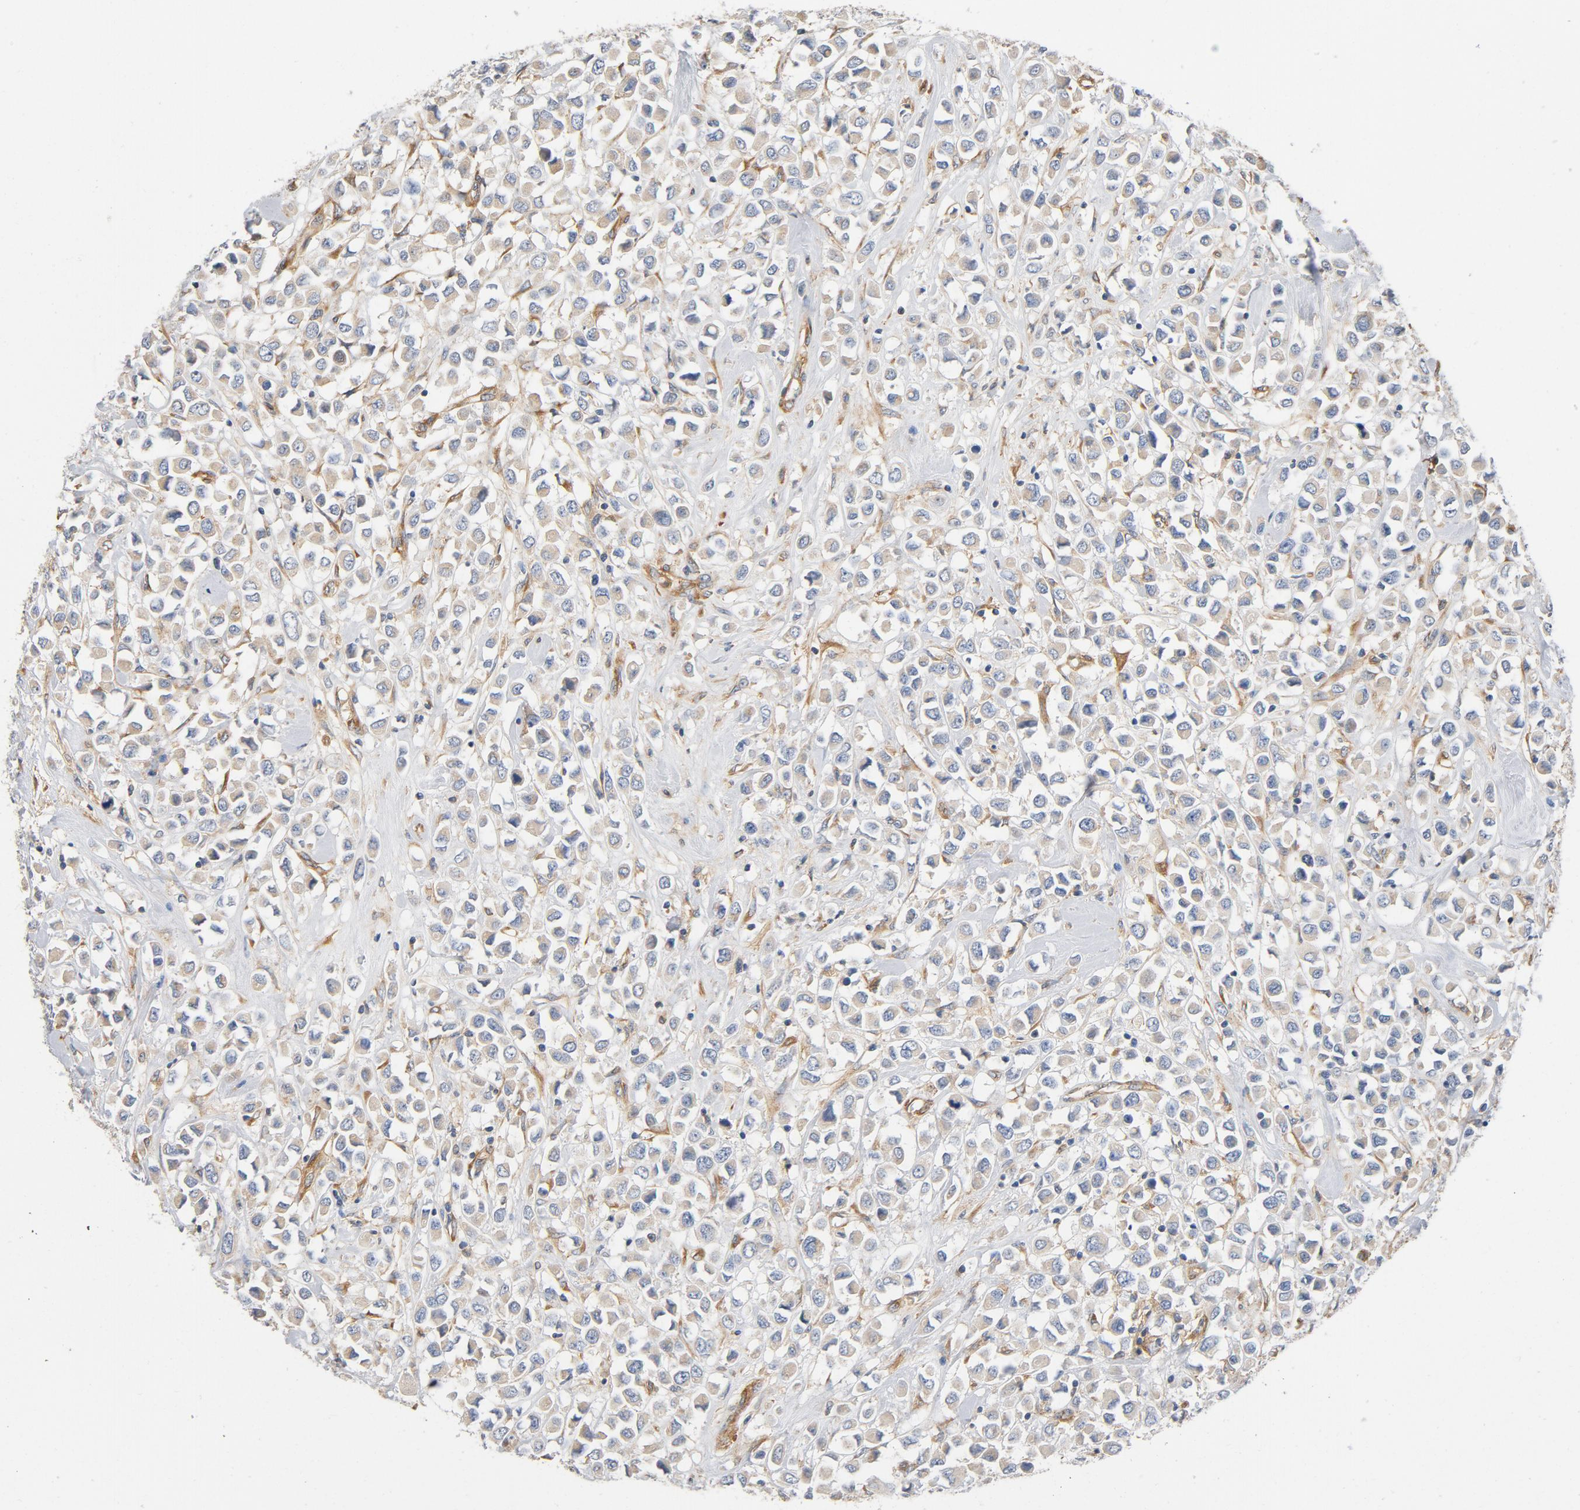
{"staining": {"intensity": "negative", "quantity": "none", "location": "none"}, "tissue": "breast cancer", "cell_type": "Tumor cells", "image_type": "cancer", "snomed": [{"axis": "morphology", "description": "Duct carcinoma"}, {"axis": "topography", "description": "Breast"}], "caption": "The micrograph demonstrates no staining of tumor cells in invasive ductal carcinoma (breast). (DAB (3,3'-diaminobenzidine) immunohistochemistry, high magnification).", "gene": "ILK", "patient": {"sex": "female", "age": 61}}